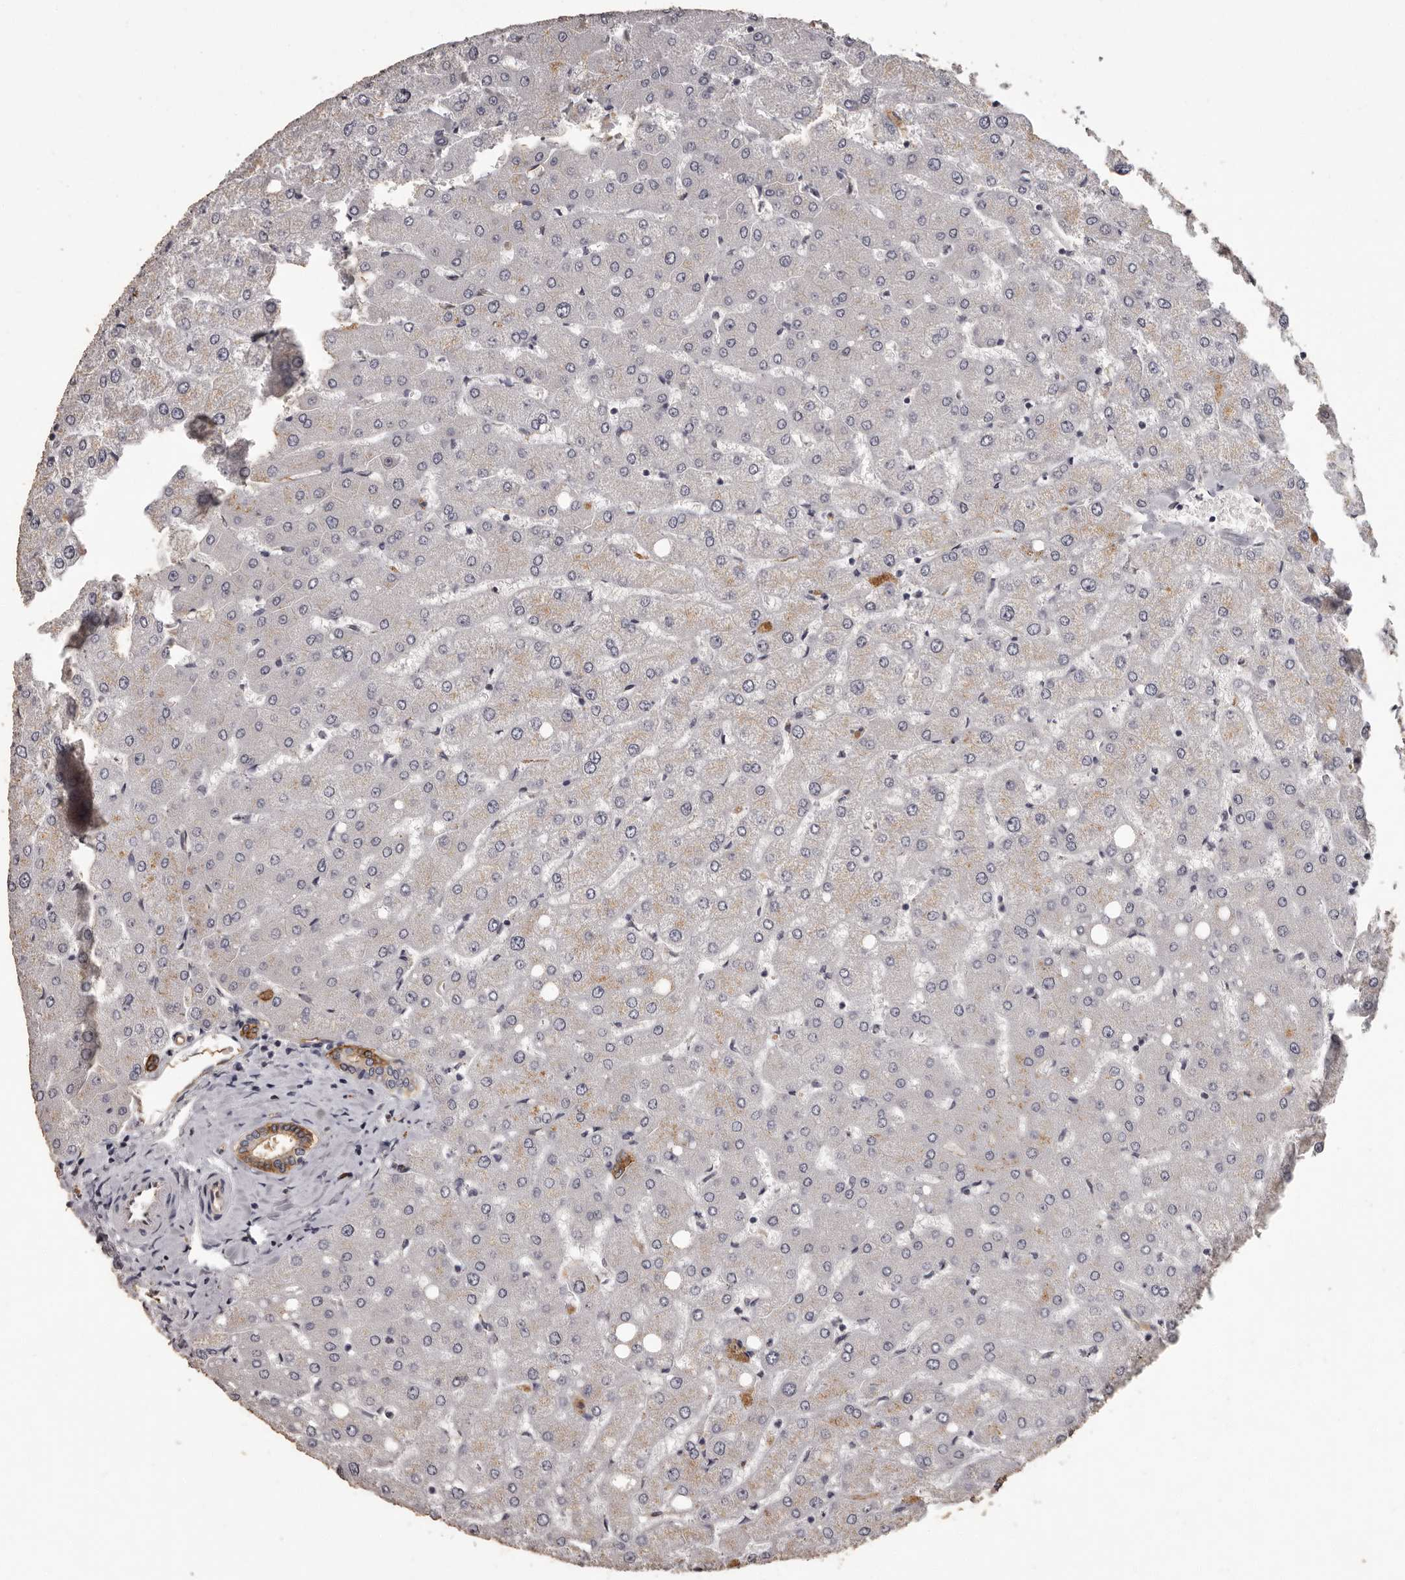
{"staining": {"intensity": "strong", "quantity": ">75%", "location": "cytoplasmic/membranous"}, "tissue": "liver", "cell_type": "Cholangiocytes", "image_type": "normal", "snomed": [{"axis": "morphology", "description": "Normal tissue, NOS"}, {"axis": "topography", "description": "Liver"}], "caption": "An immunohistochemistry (IHC) image of normal tissue is shown. Protein staining in brown shows strong cytoplasmic/membranous positivity in liver within cholangiocytes. The protein of interest is stained brown, and the nuclei are stained in blue (DAB IHC with brightfield microscopy, high magnification).", "gene": "GPR78", "patient": {"sex": "female", "age": 54}}